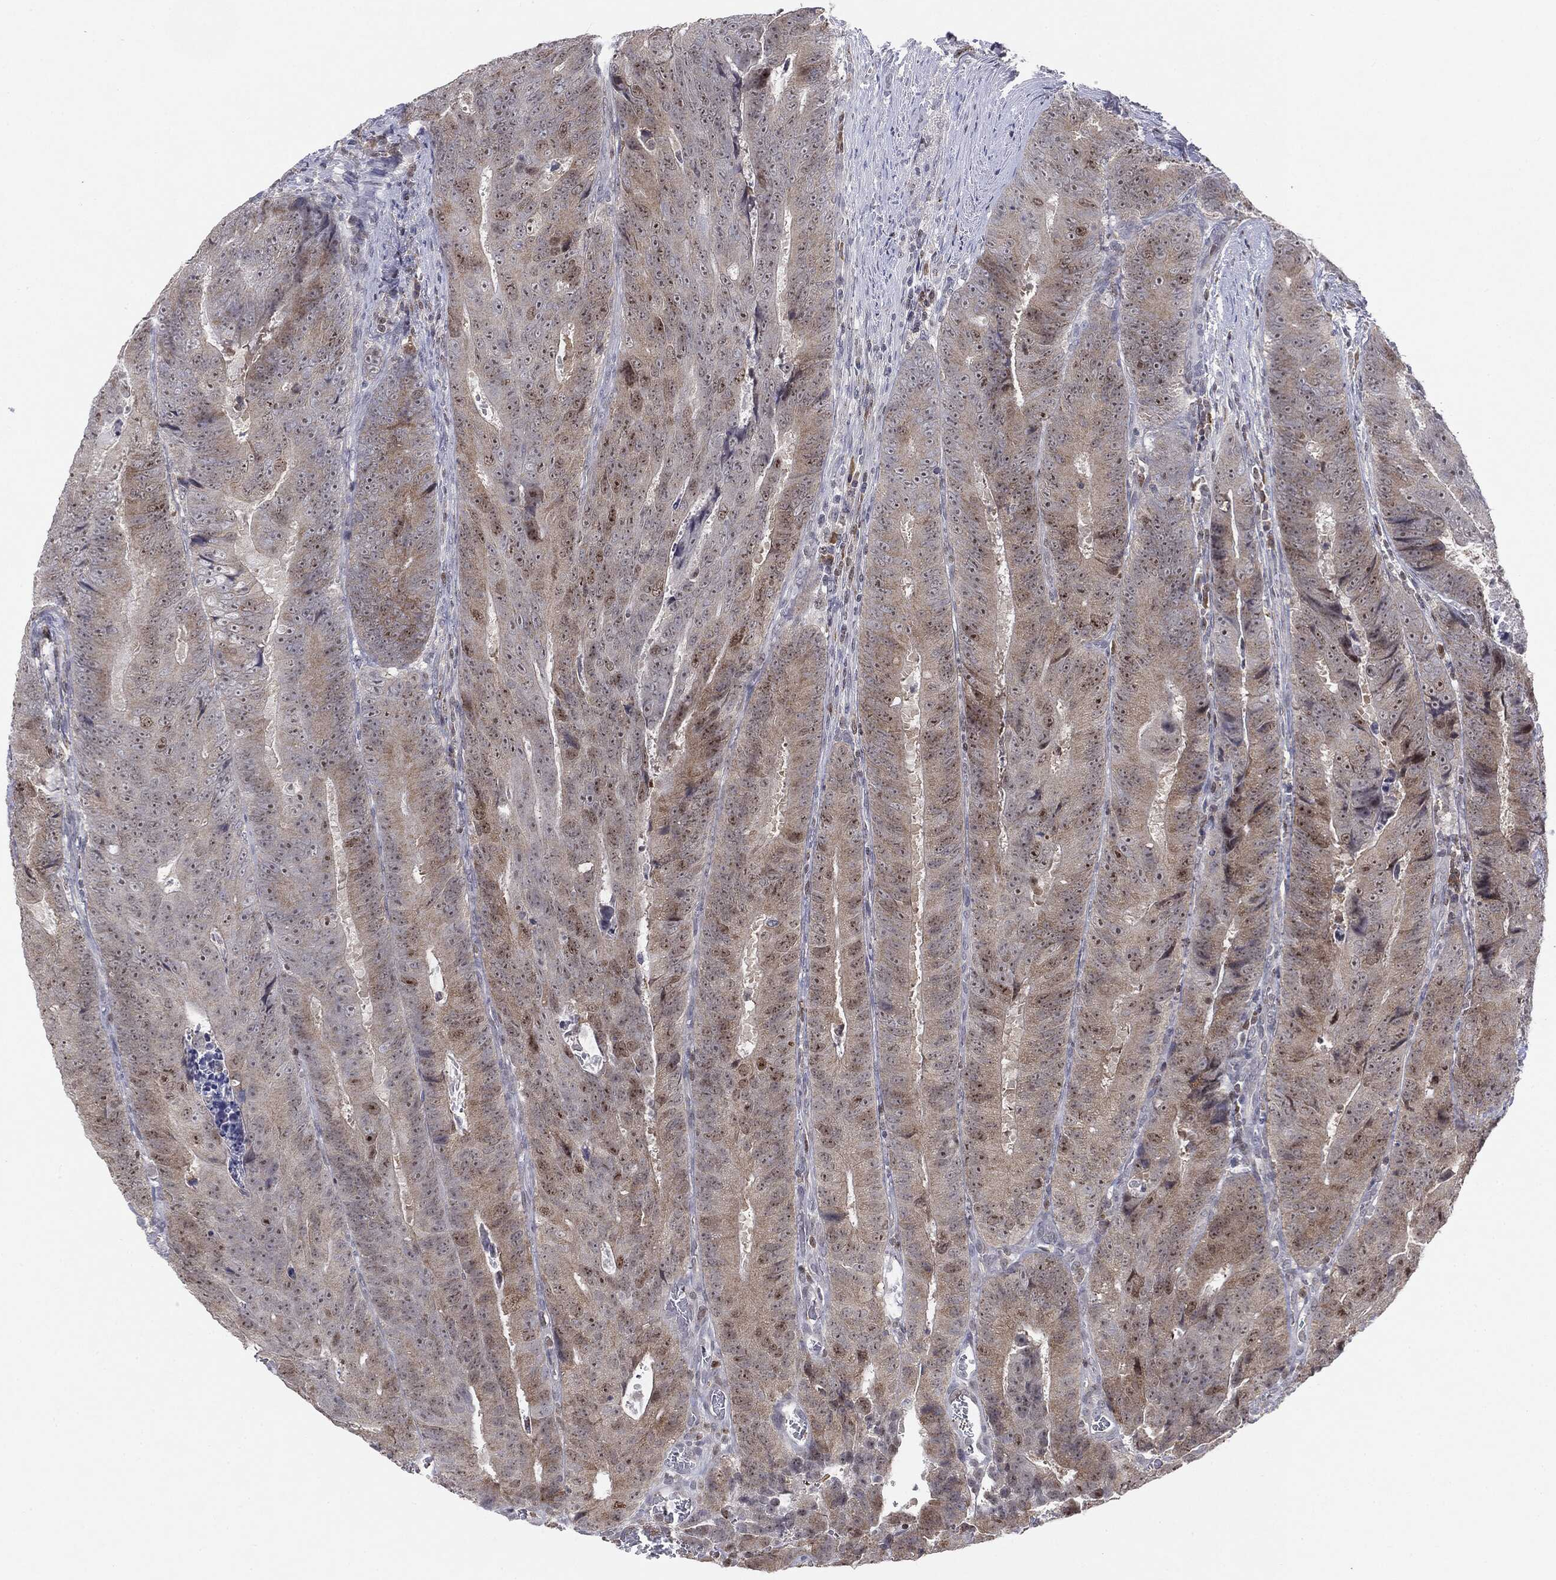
{"staining": {"intensity": "weak", "quantity": "<25%", "location": "cytoplasmic/membranous,nuclear"}, "tissue": "colorectal cancer", "cell_type": "Tumor cells", "image_type": "cancer", "snomed": [{"axis": "morphology", "description": "Adenocarcinoma, NOS"}, {"axis": "topography", "description": "Colon"}], "caption": "DAB immunohistochemical staining of adenocarcinoma (colorectal) displays no significant staining in tumor cells.", "gene": "KIF2C", "patient": {"sex": "female", "age": 48}}